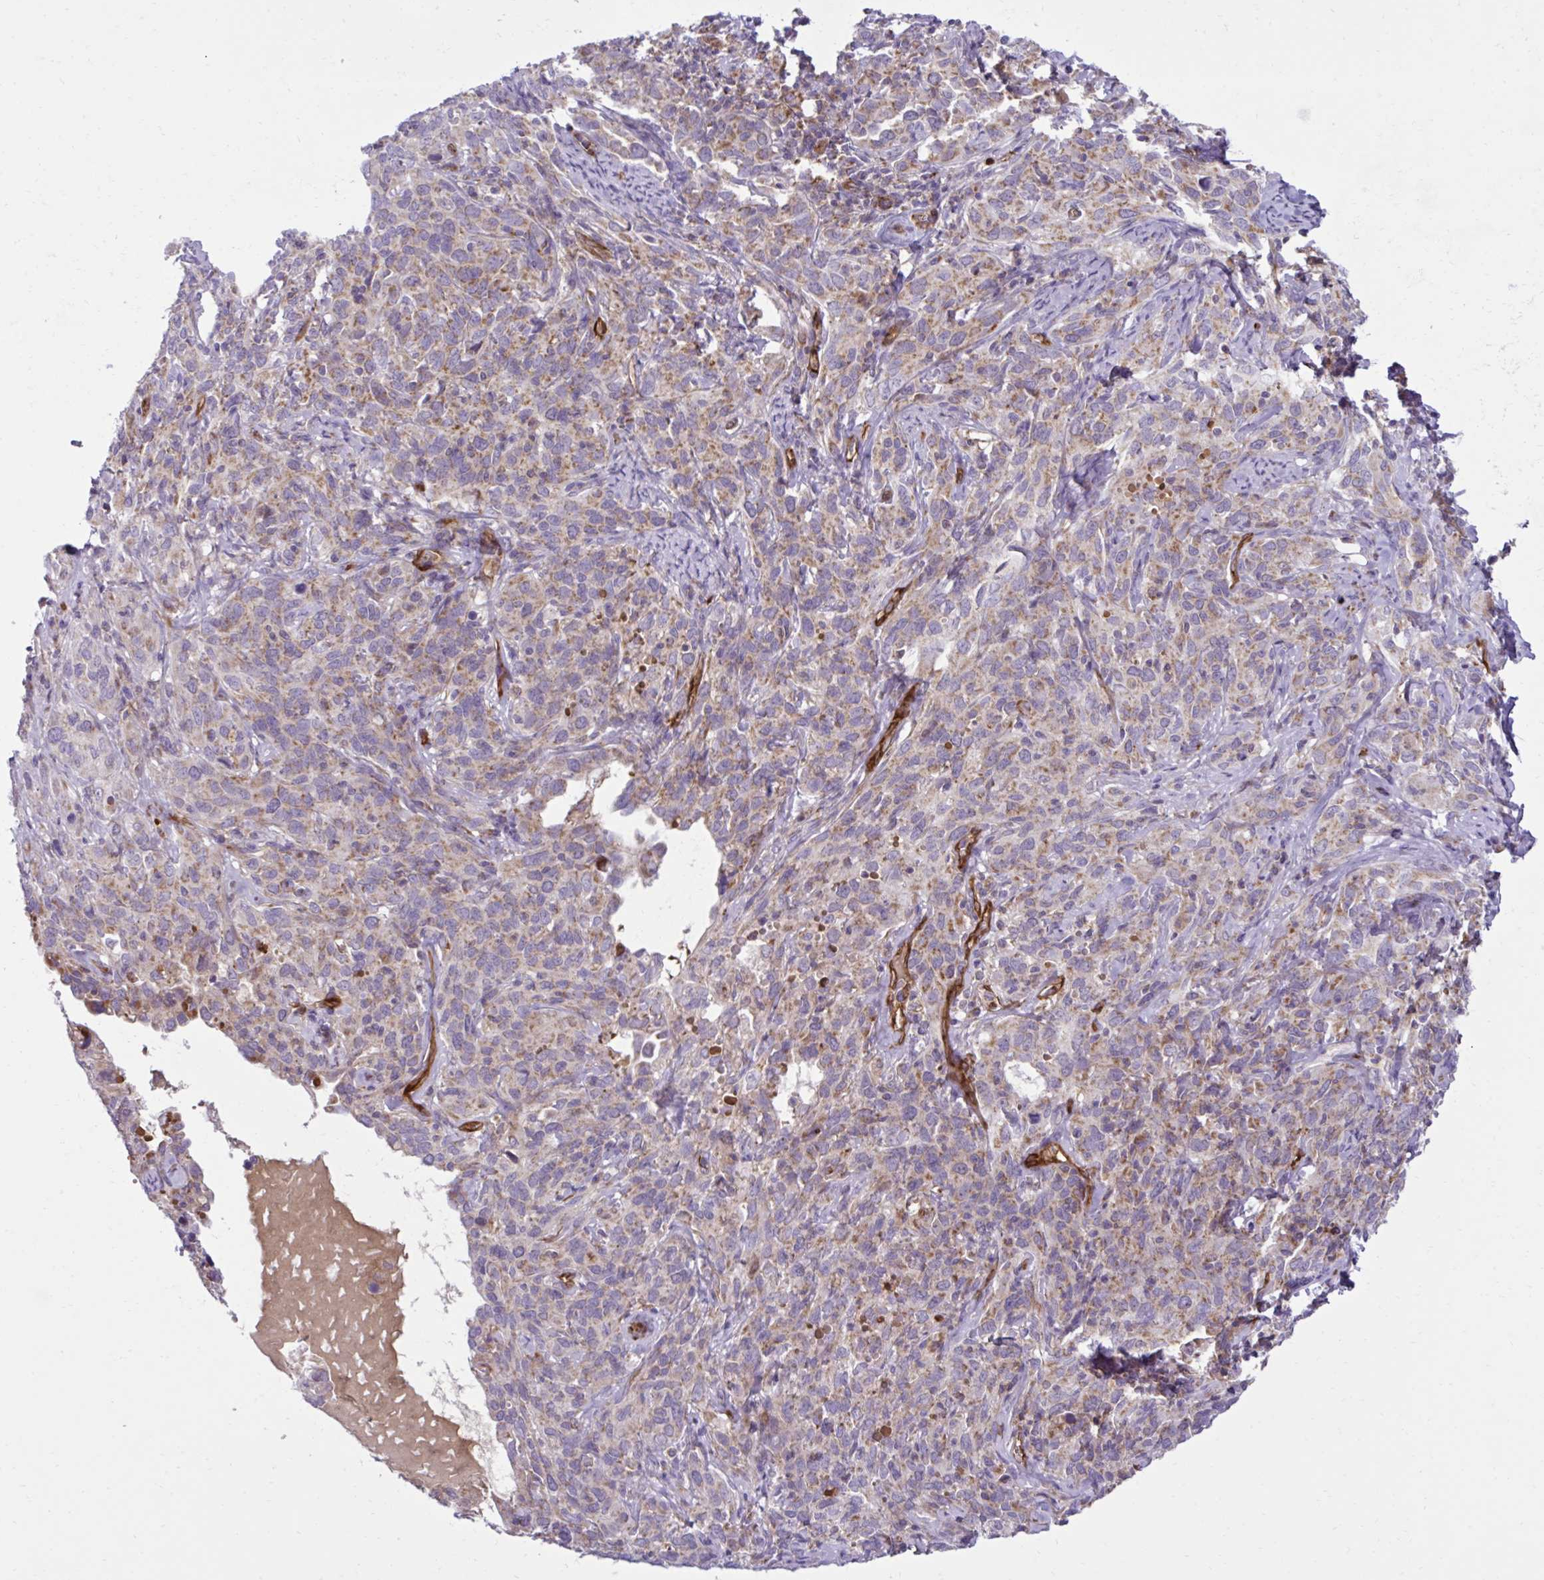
{"staining": {"intensity": "moderate", "quantity": "25%-75%", "location": "cytoplasmic/membranous"}, "tissue": "cervical cancer", "cell_type": "Tumor cells", "image_type": "cancer", "snomed": [{"axis": "morphology", "description": "Squamous cell carcinoma, NOS"}, {"axis": "topography", "description": "Cervix"}], "caption": "Moderate cytoplasmic/membranous expression for a protein is appreciated in approximately 25%-75% of tumor cells of cervical cancer using IHC.", "gene": "LIMS1", "patient": {"sex": "female", "age": 51}}